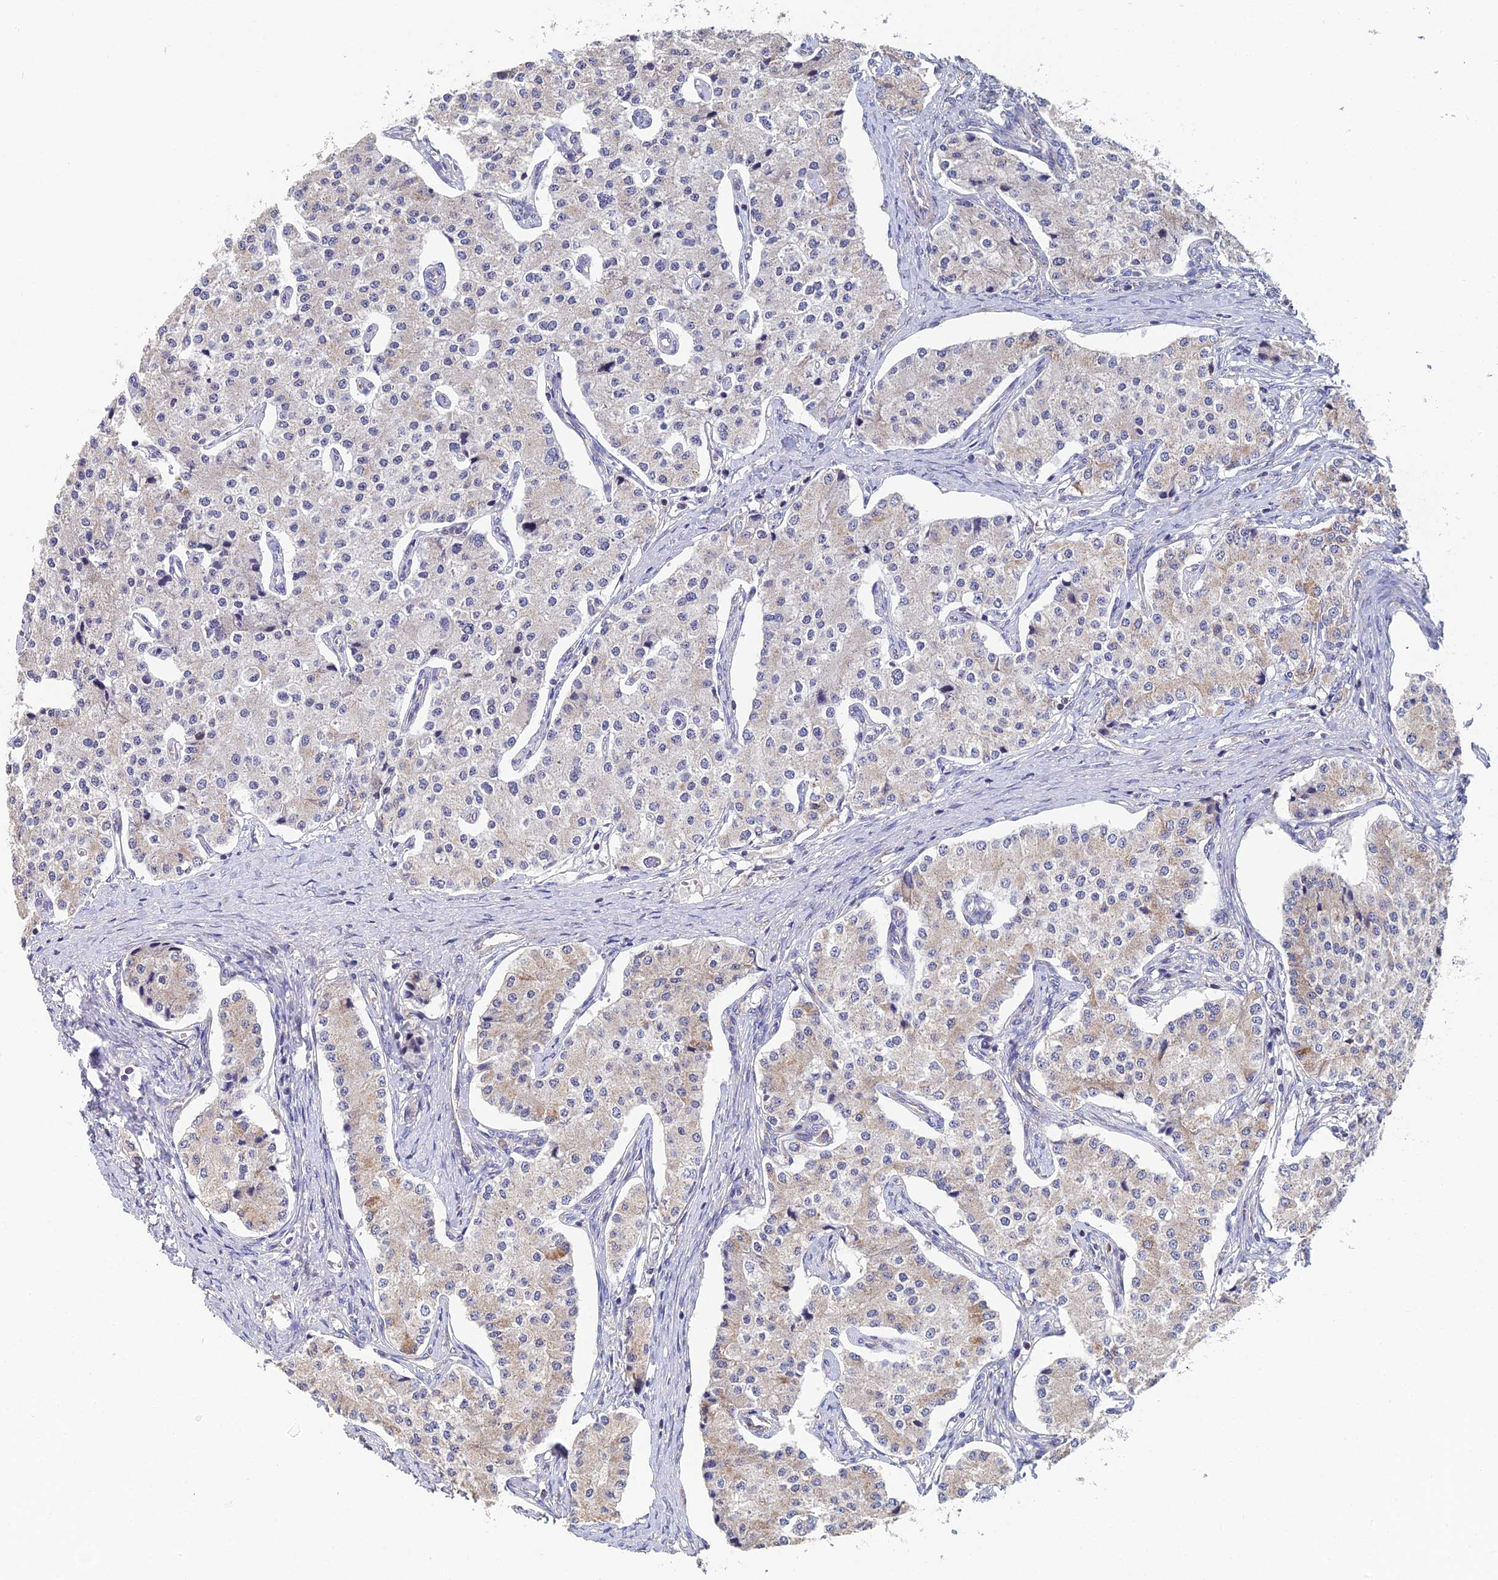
{"staining": {"intensity": "moderate", "quantity": "<25%", "location": "cytoplasmic/membranous"}, "tissue": "carcinoid", "cell_type": "Tumor cells", "image_type": "cancer", "snomed": [{"axis": "morphology", "description": "Carcinoid, malignant, NOS"}, {"axis": "topography", "description": "Colon"}], "caption": "A brown stain labels moderate cytoplasmic/membranous expression of a protein in human malignant carcinoid tumor cells. Ihc stains the protein of interest in brown and the nuclei are stained blue.", "gene": "ECSIT", "patient": {"sex": "female", "age": 52}}